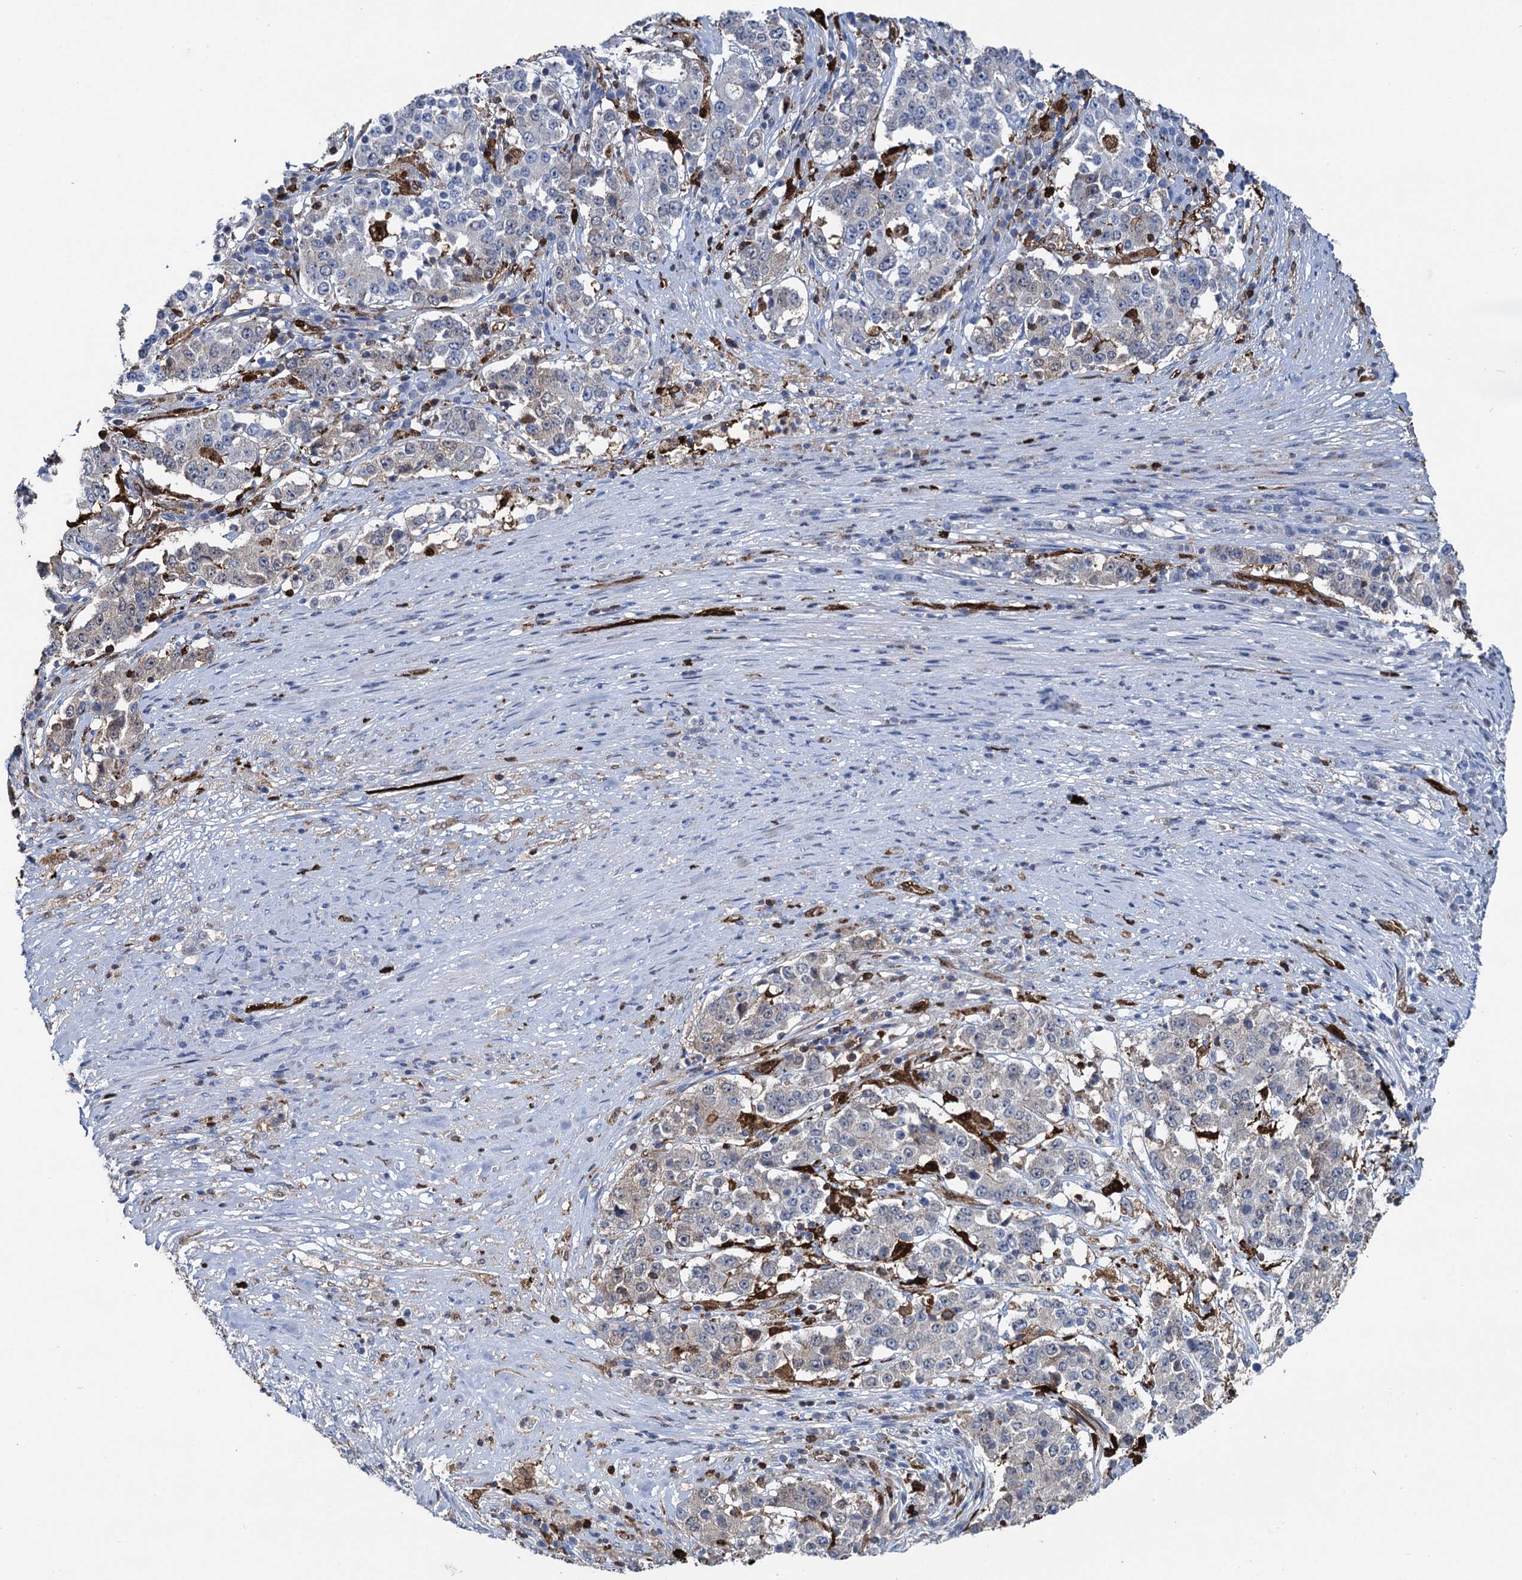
{"staining": {"intensity": "negative", "quantity": "none", "location": "none"}, "tissue": "stomach cancer", "cell_type": "Tumor cells", "image_type": "cancer", "snomed": [{"axis": "morphology", "description": "Adenocarcinoma, NOS"}, {"axis": "topography", "description": "Stomach"}], "caption": "Stomach cancer was stained to show a protein in brown. There is no significant positivity in tumor cells.", "gene": "FABP5", "patient": {"sex": "male", "age": 59}}